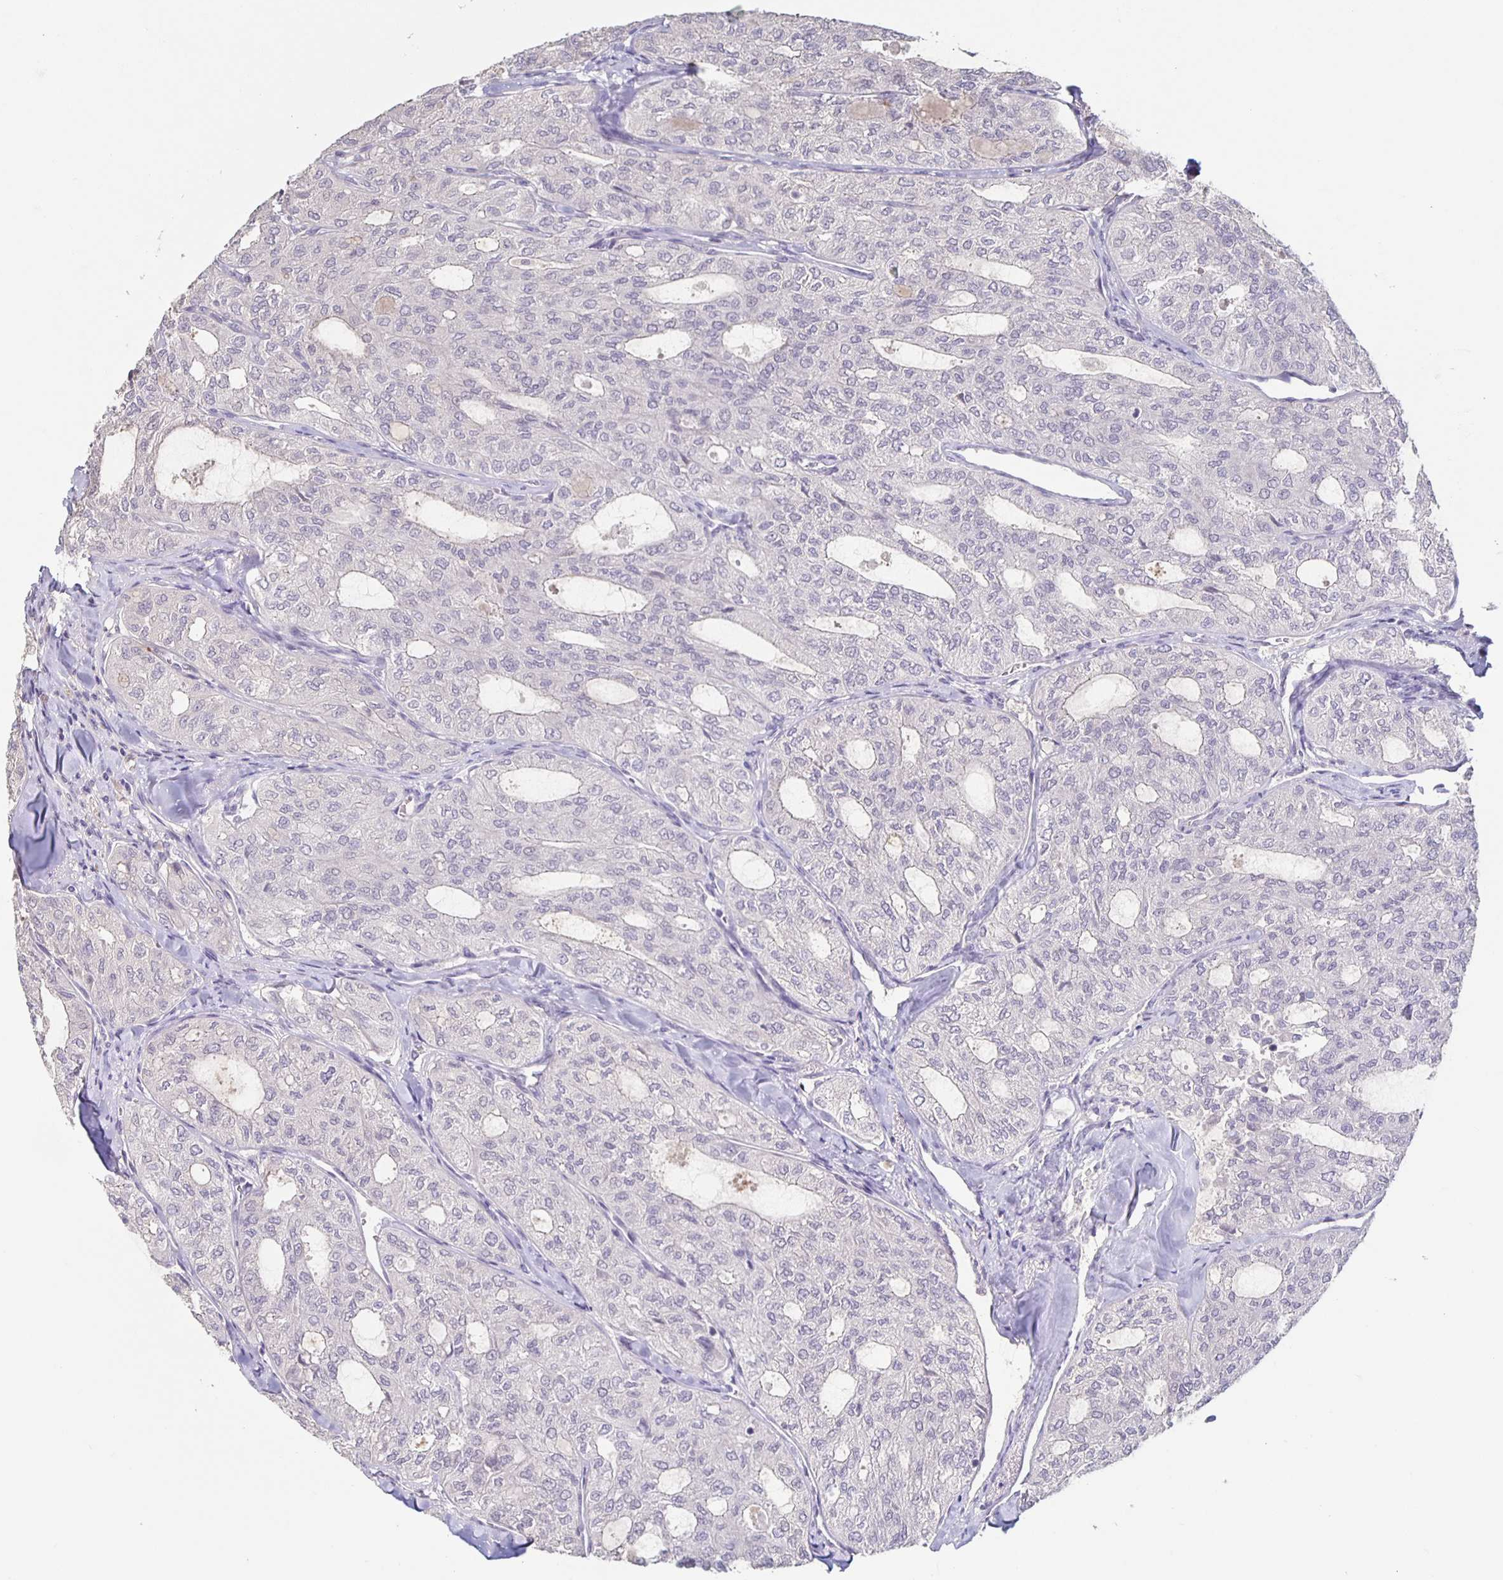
{"staining": {"intensity": "negative", "quantity": "none", "location": "none"}, "tissue": "thyroid cancer", "cell_type": "Tumor cells", "image_type": "cancer", "snomed": [{"axis": "morphology", "description": "Follicular adenoma carcinoma, NOS"}, {"axis": "topography", "description": "Thyroid gland"}], "caption": "There is no significant expression in tumor cells of follicular adenoma carcinoma (thyroid).", "gene": "INSL5", "patient": {"sex": "male", "age": 75}}